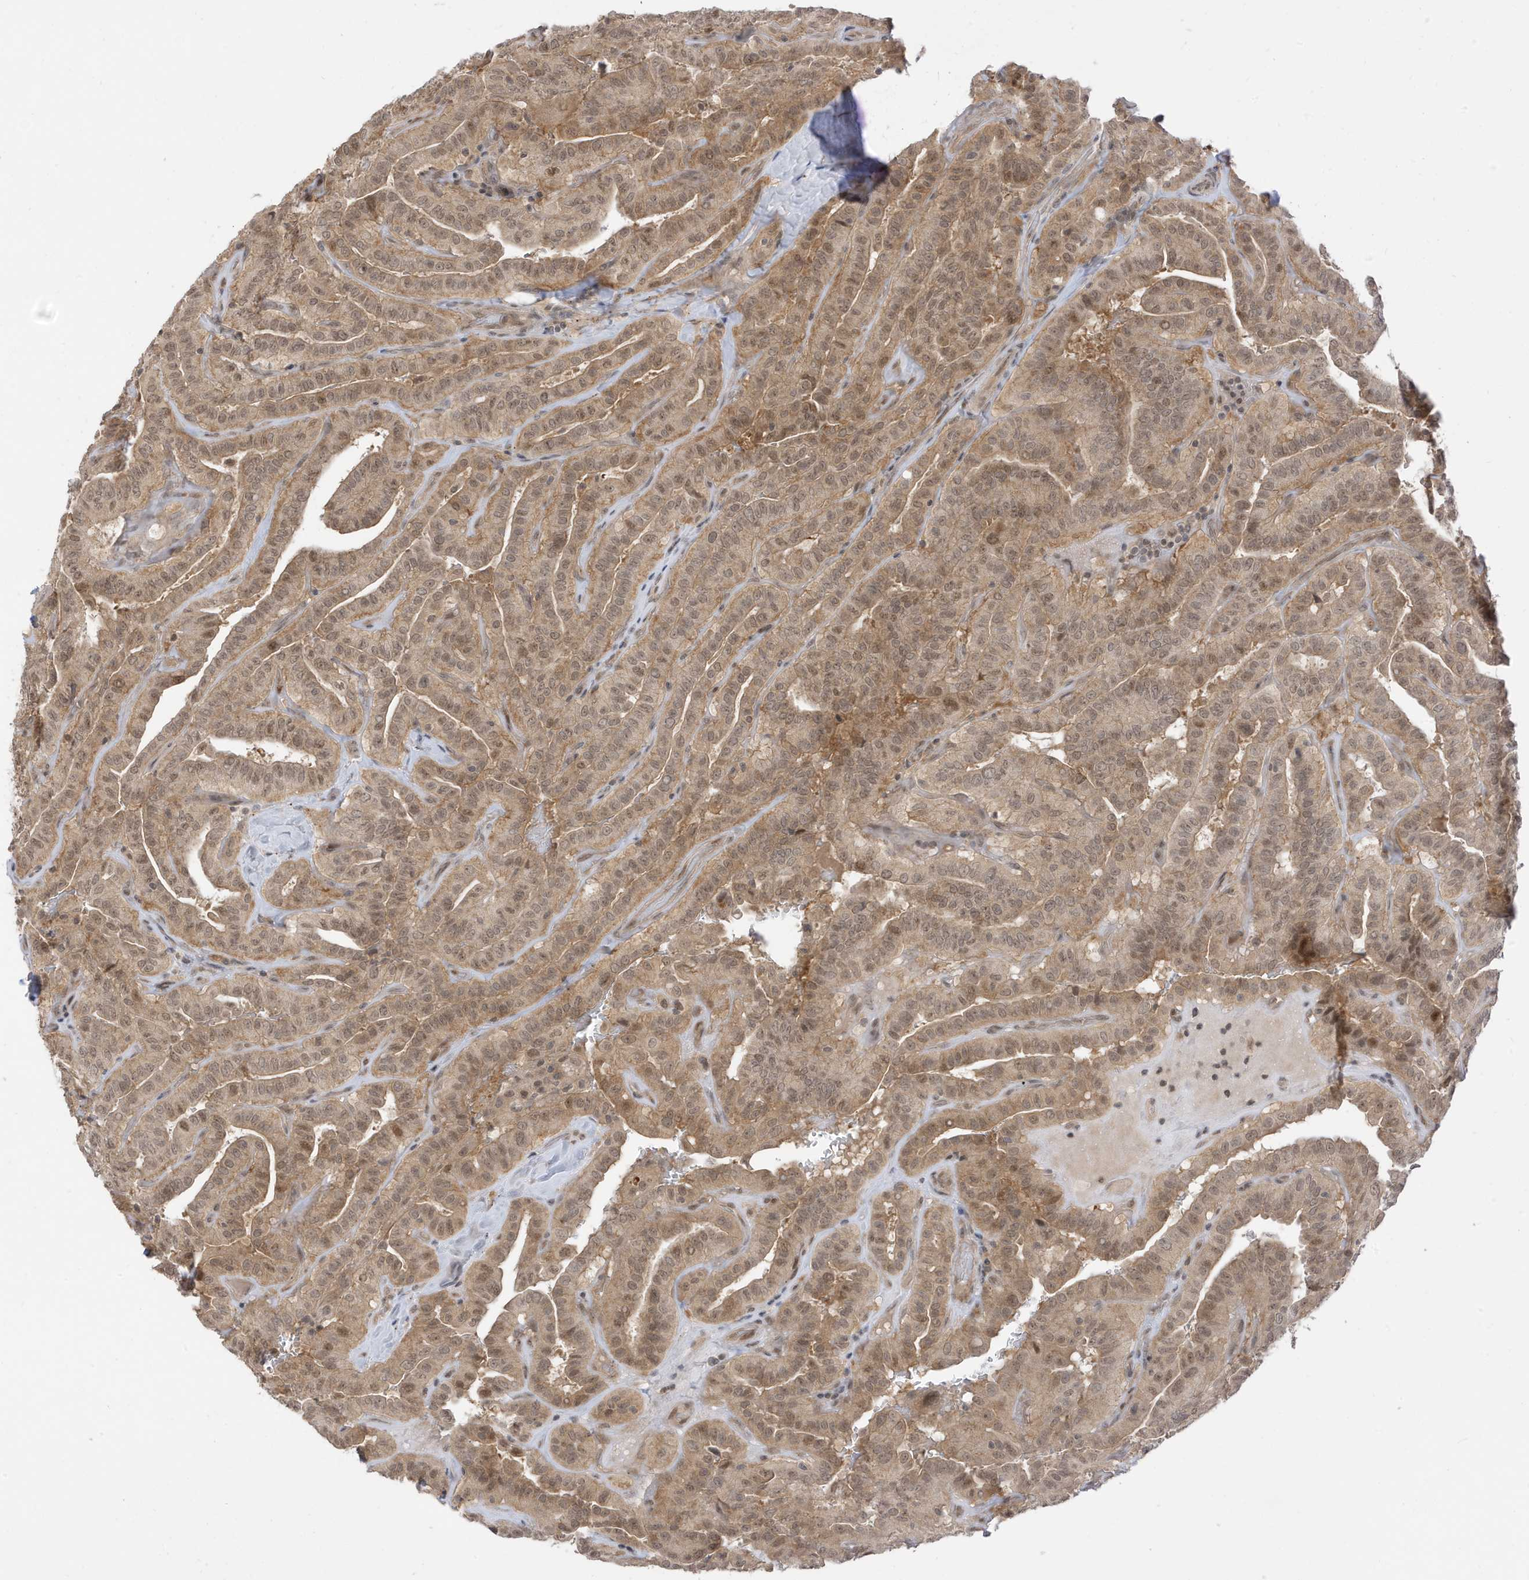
{"staining": {"intensity": "moderate", "quantity": ">75%", "location": "cytoplasmic/membranous,nuclear"}, "tissue": "thyroid cancer", "cell_type": "Tumor cells", "image_type": "cancer", "snomed": [{"axis": "morphology", "description": "Papillary adenocarcinoma, NOS"}, {"axis": "topography", "description": "Thyroid gland"}], "caption": "IHC staining of papillary adenocarcinoma (thyroid), which shows medium levels of moderate cytoplasmic/membranous and nuclear expression in about >75% of tumor cells indicating moderate cytoplasmic/membranous and nuclear protein positivity. The staining was performed using DAB (brown) for protein detection and nuclei were counterstained in hematoxylin (blue).", "gene": "TAB3", "patient": {"sex": "male", "age": 77}}